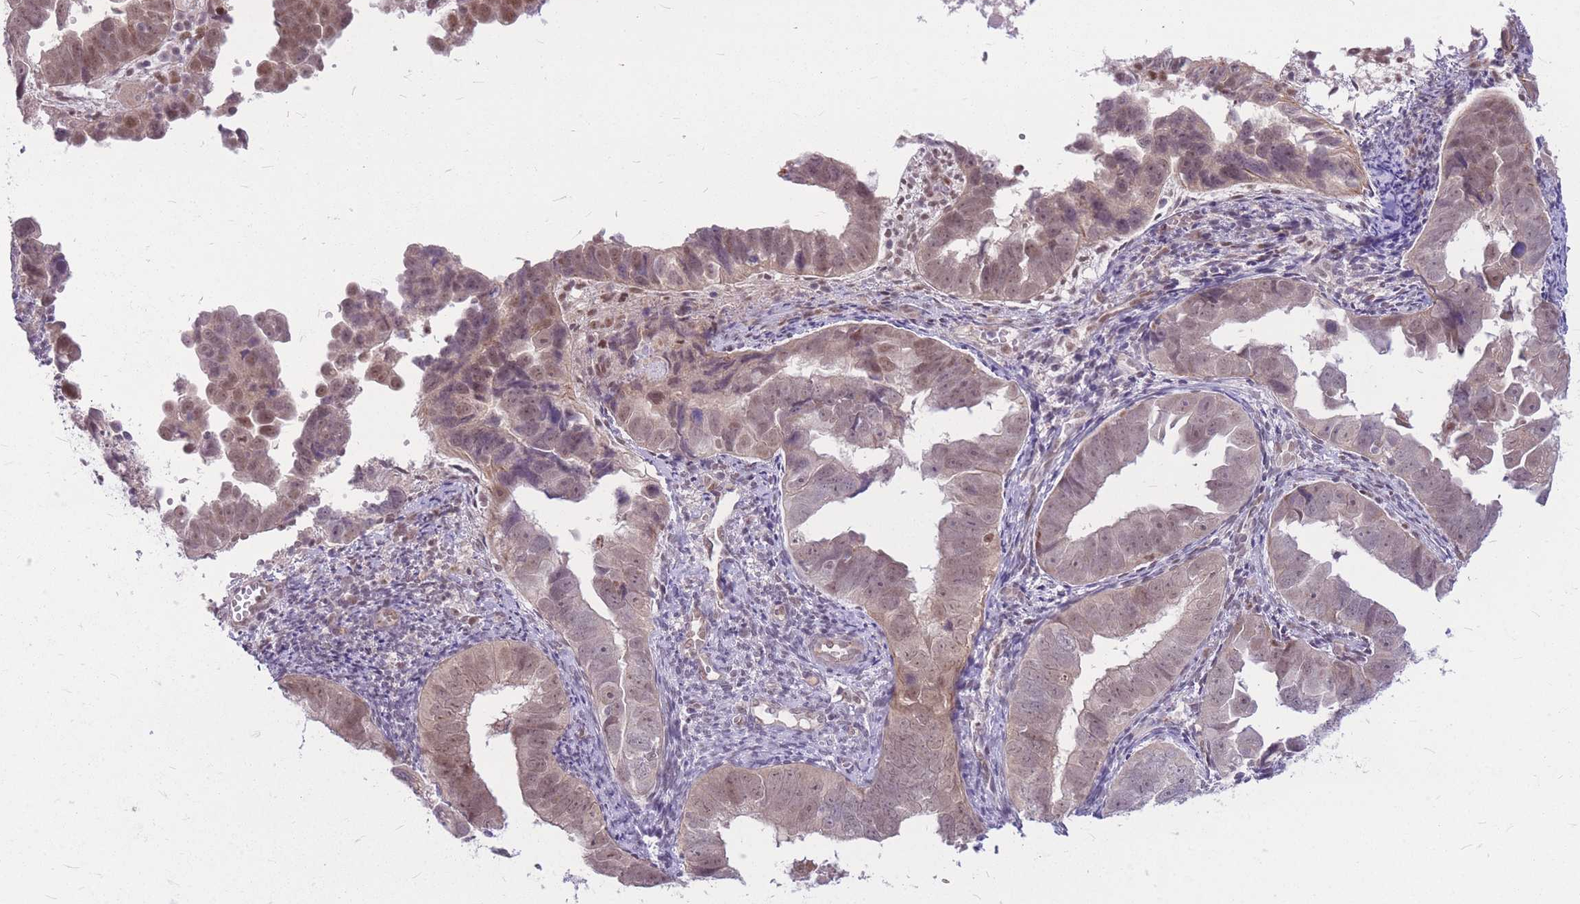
{"staining": {"intensity": "weak", "quantity": ">75%", "location": "cytoplasmic/membranous,nuclear"}, "tissue": "endometrial cancer", "cell_type": "Tumor cells", "image_type": "cancer", "snomed": [{"axis": "morphology", "description": "Adenocarcinoma, NOS"}, {"axis": "topography", "description": "Endometrium"}], "caption": "Immunohistochemistry histopathology image of endometrial cancer (adenocarcinoma) stained for a protein (brown), which shows low levels of weak cytoplasmic/membranous and nuclear staining in approximately >75% of tumor cells.", "gene": "ERCC2", "patient": {"sex": "female", "age": 75}}